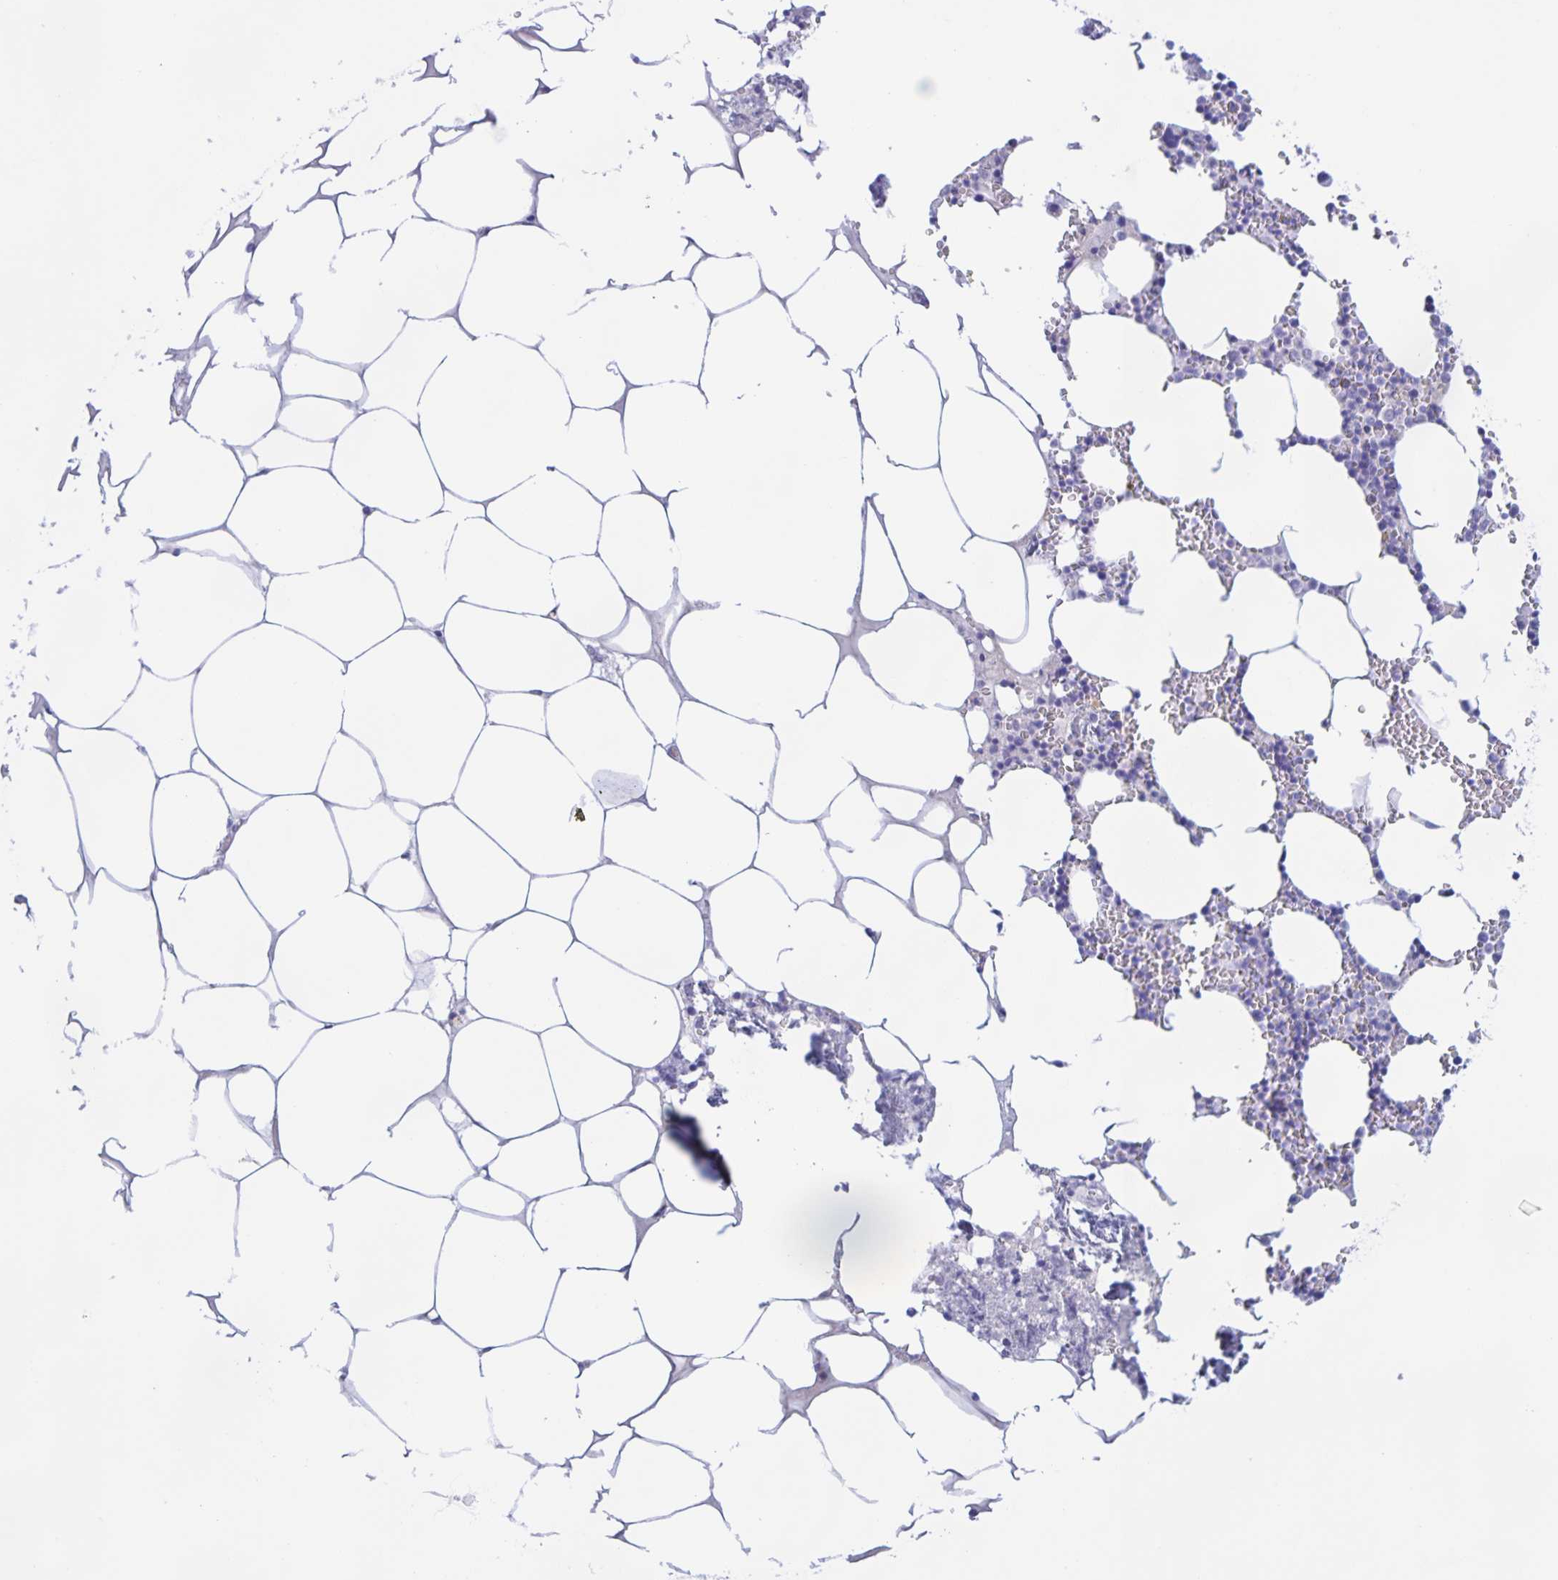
{"staining": {"intensity": "negative", "quantity": "none", "location": "none"}, "tissue": "bone marrow", "cell_type": "Hematopoietic cells", "image_type": "normal", "snomed": [{"axis": "morphology", "description": "Normal tissue, NOS"}, {"axis": "topography", "description": "Bone marrow"}], "caption": "Hematopoietic cells show no significant positivity in normal bone marrow.", "gene": "CATSPER4", "patient": {"sex": "male", "age": 54}}